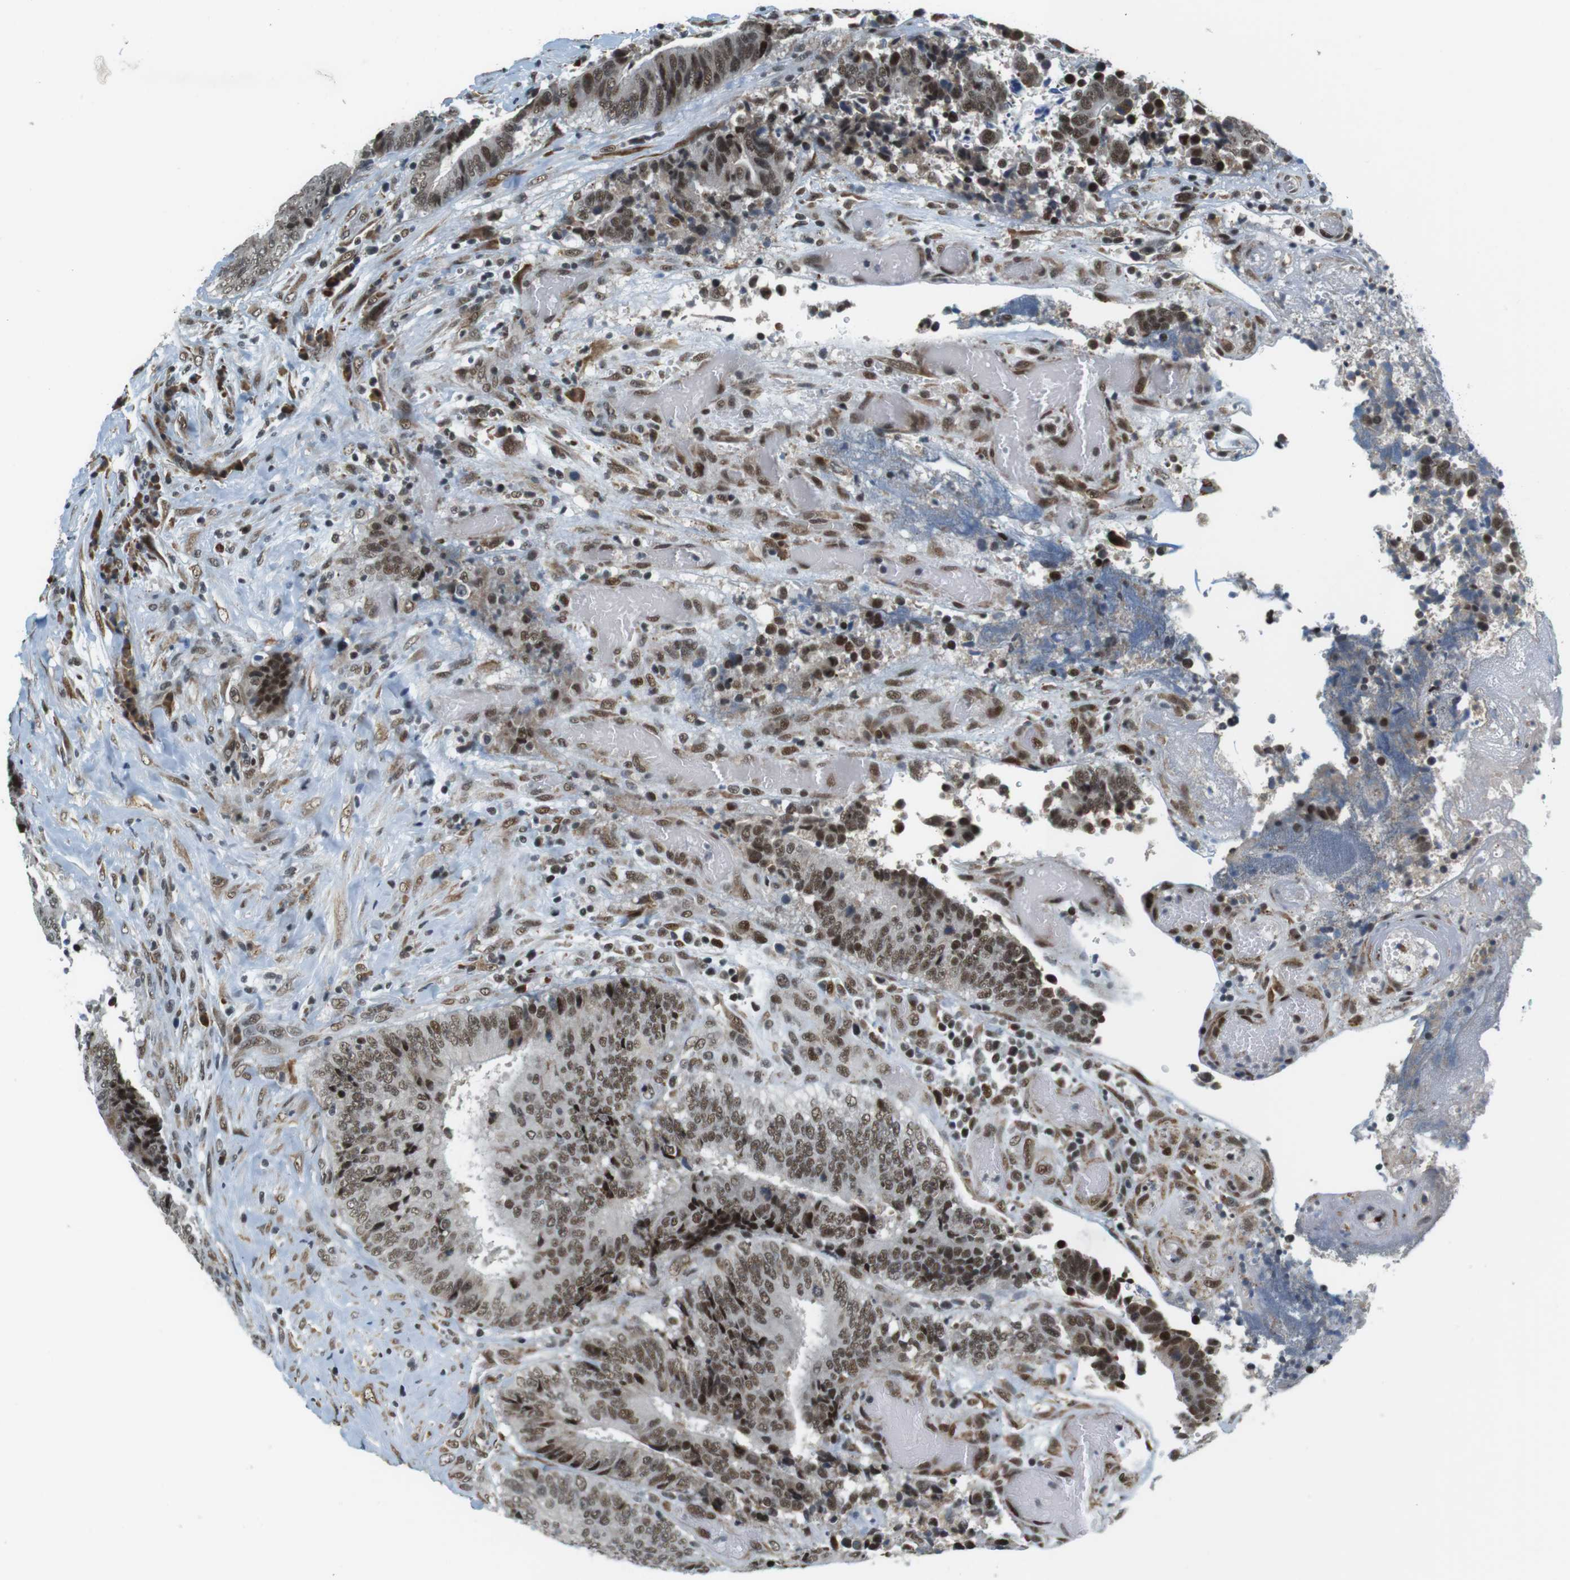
{"staining": {"intensity": "moderate", "quantity": ">75%", "location": "nuclear"}, "tissue": "colorectal cancer", "cell_type": "Tumor cells", "image_type": "cancer", "snomed": [{"axis": "morphology", "description": "Adenocarcinoma, NOS"}, {"axis": "topography", "description": "Rectum"}], "caption": "Protein expression analysis of human colorectal cancer (adenocarcinoma) reveals moderate nuclear positivity in about >75% of tumor cells.", "gene": "RNF38", "patient": {"sex": "male", "age": 72}}